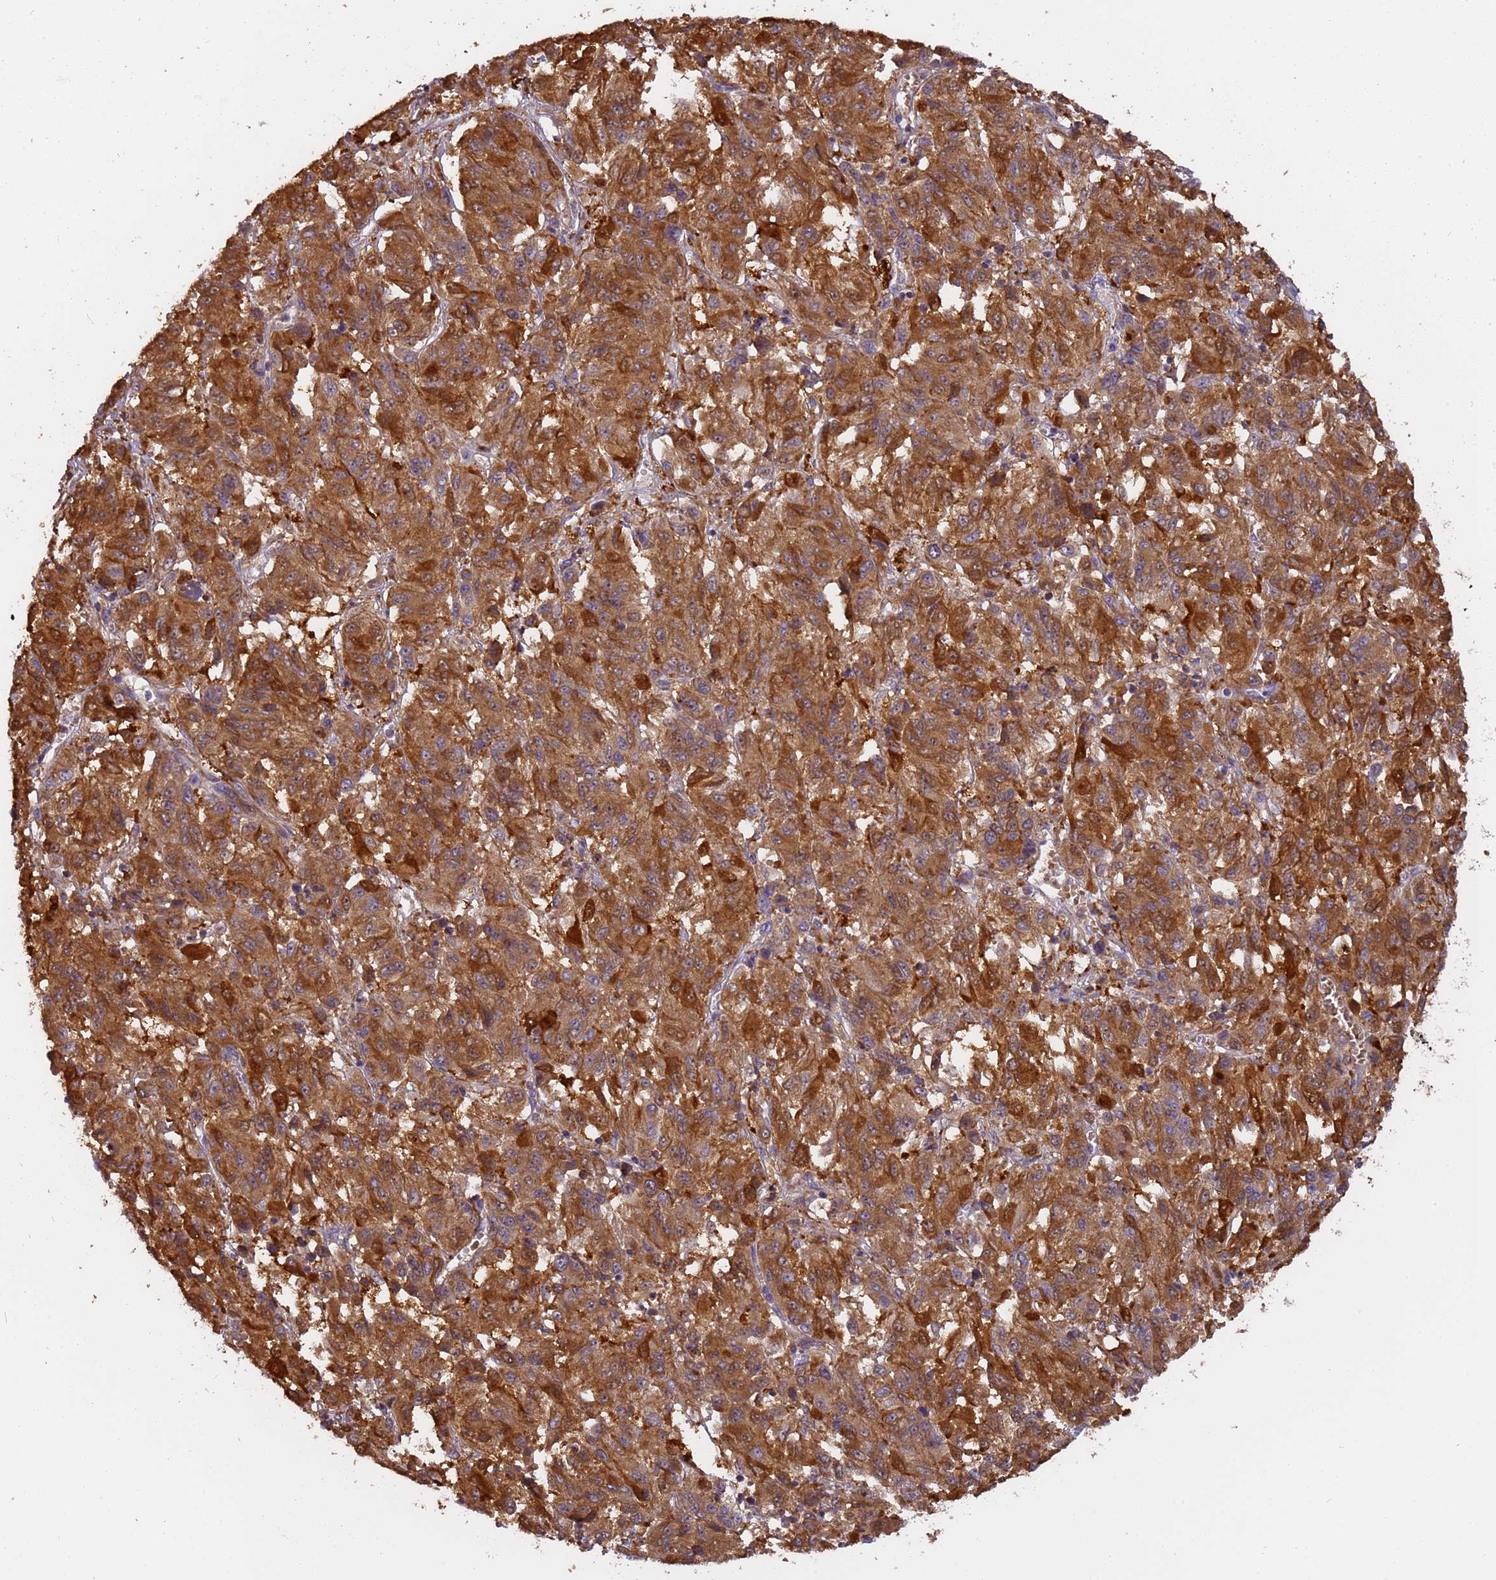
{"staining": {"intensity": "strong", "quantity": ">75%", "location": "cytoplasmic/membranous"}, "tissue": "melanoma", "cell_type": "Tumor cells", "image_type": "cancer", "snomed": [{"axis": "morphology", "description": "Malignant melanoma, Metastatic site"}, {"axis": "topography", "description": "Lung"}], "caption": "Malignant melanoma (metastatic site) tissue demonstrates strong cytoplasmic/membranous positivity in about >75% of tumor cells, visualized by immunohistochemistry. (DAB (3,3'-diaminobenzidine) IHC, brown staining for protein, blue staining for nuclei).", "gene": "M6PR", "patient": {"sex": "male", "age": 64}}